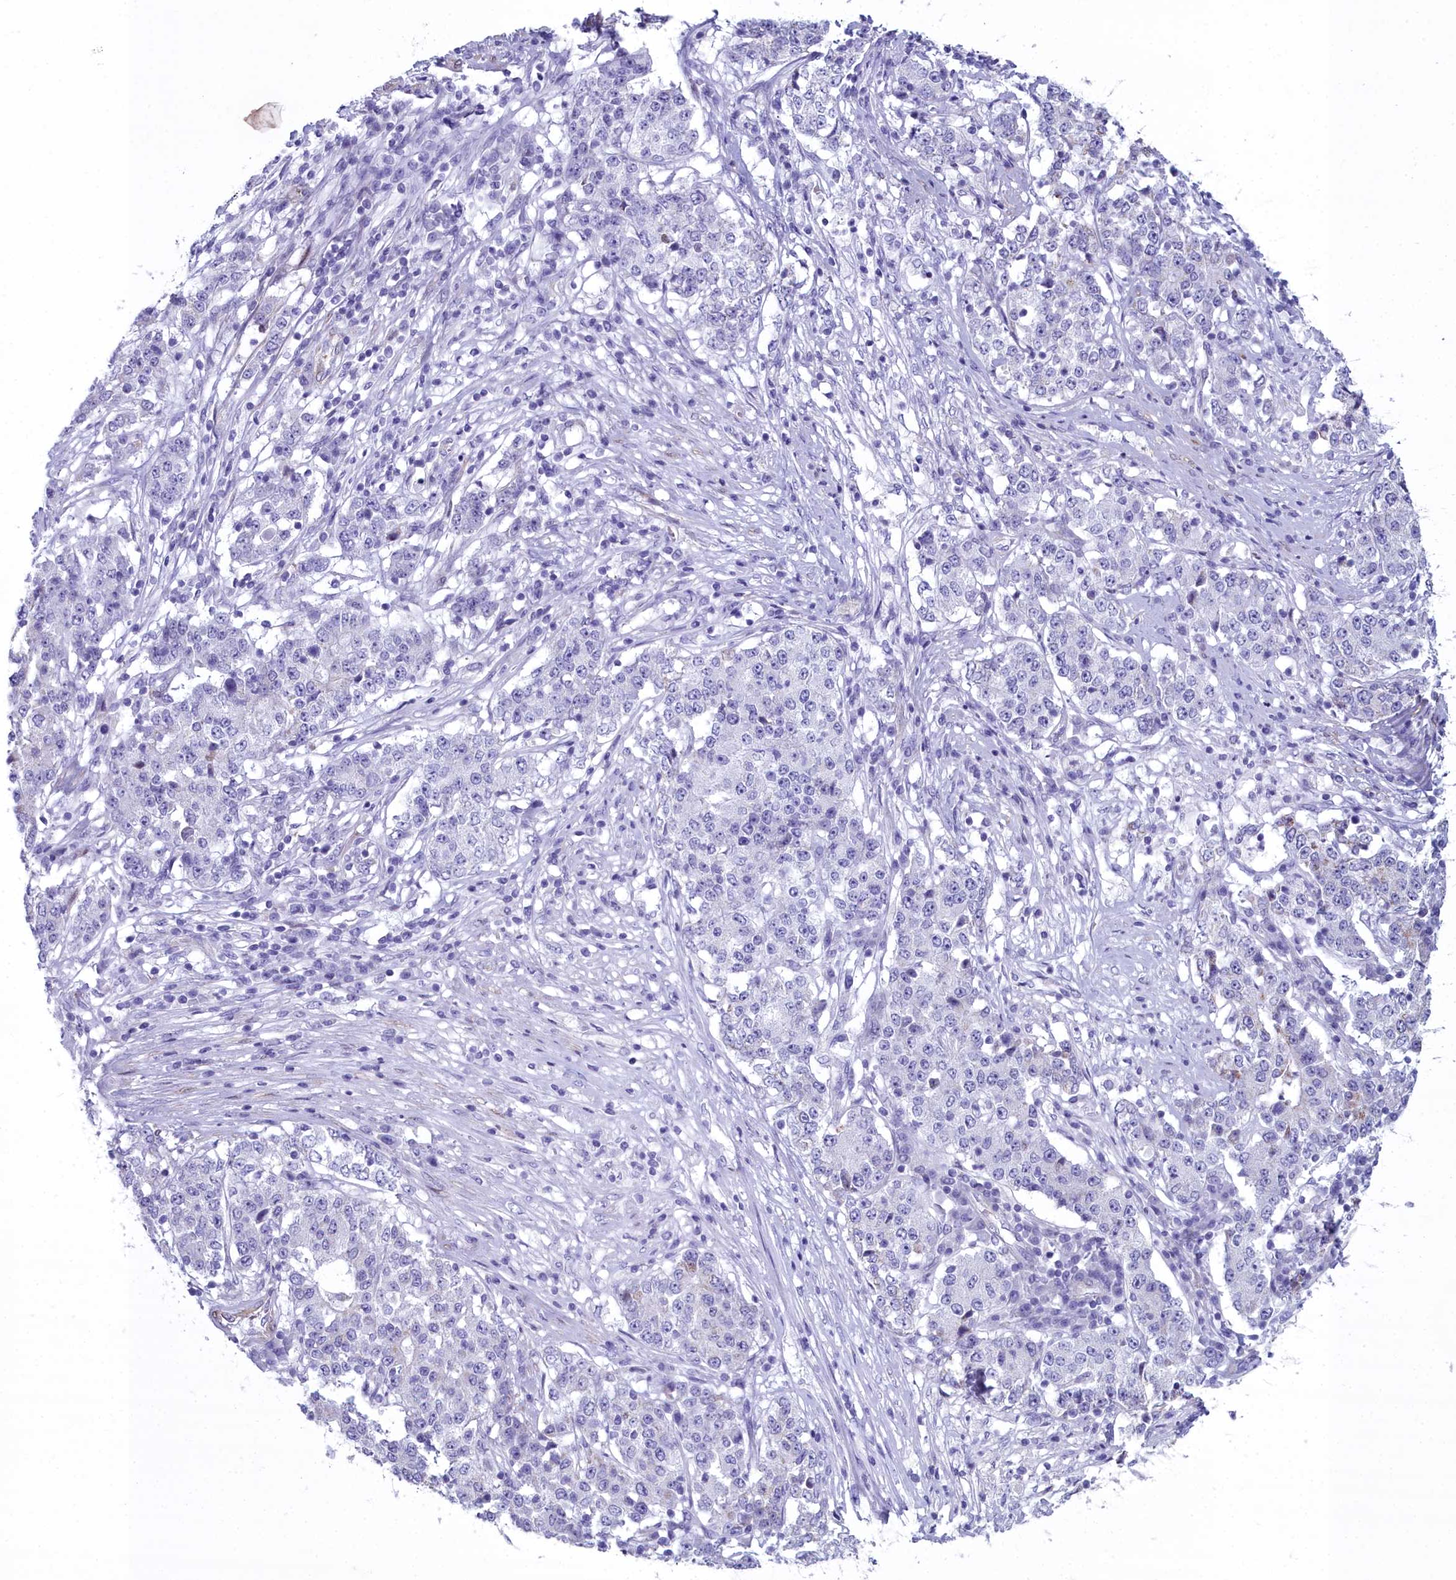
{"staining": {"intensity": "negative", "quantity": "none", "location": "none"}, "tissue": "stomach cancer", "cell_type": "Tumor cells", "image_type": "cancer", "snomed": [{"axis": "morphology", "description": "Adenocarcinoma, NOS"}, {"axis": "topography", "description": "Stomach"}], "caption": "Immunohistochemistry (IHC) of stomach cancer (adenocarcinoma) shows no positivity in tumor cells. The staining is performed using DAB brown chromogen with nuclei counter-stained in using hematoxylin.", "gene": "PPP1R14A", "patient": {"sex": "male", "age": 59}}